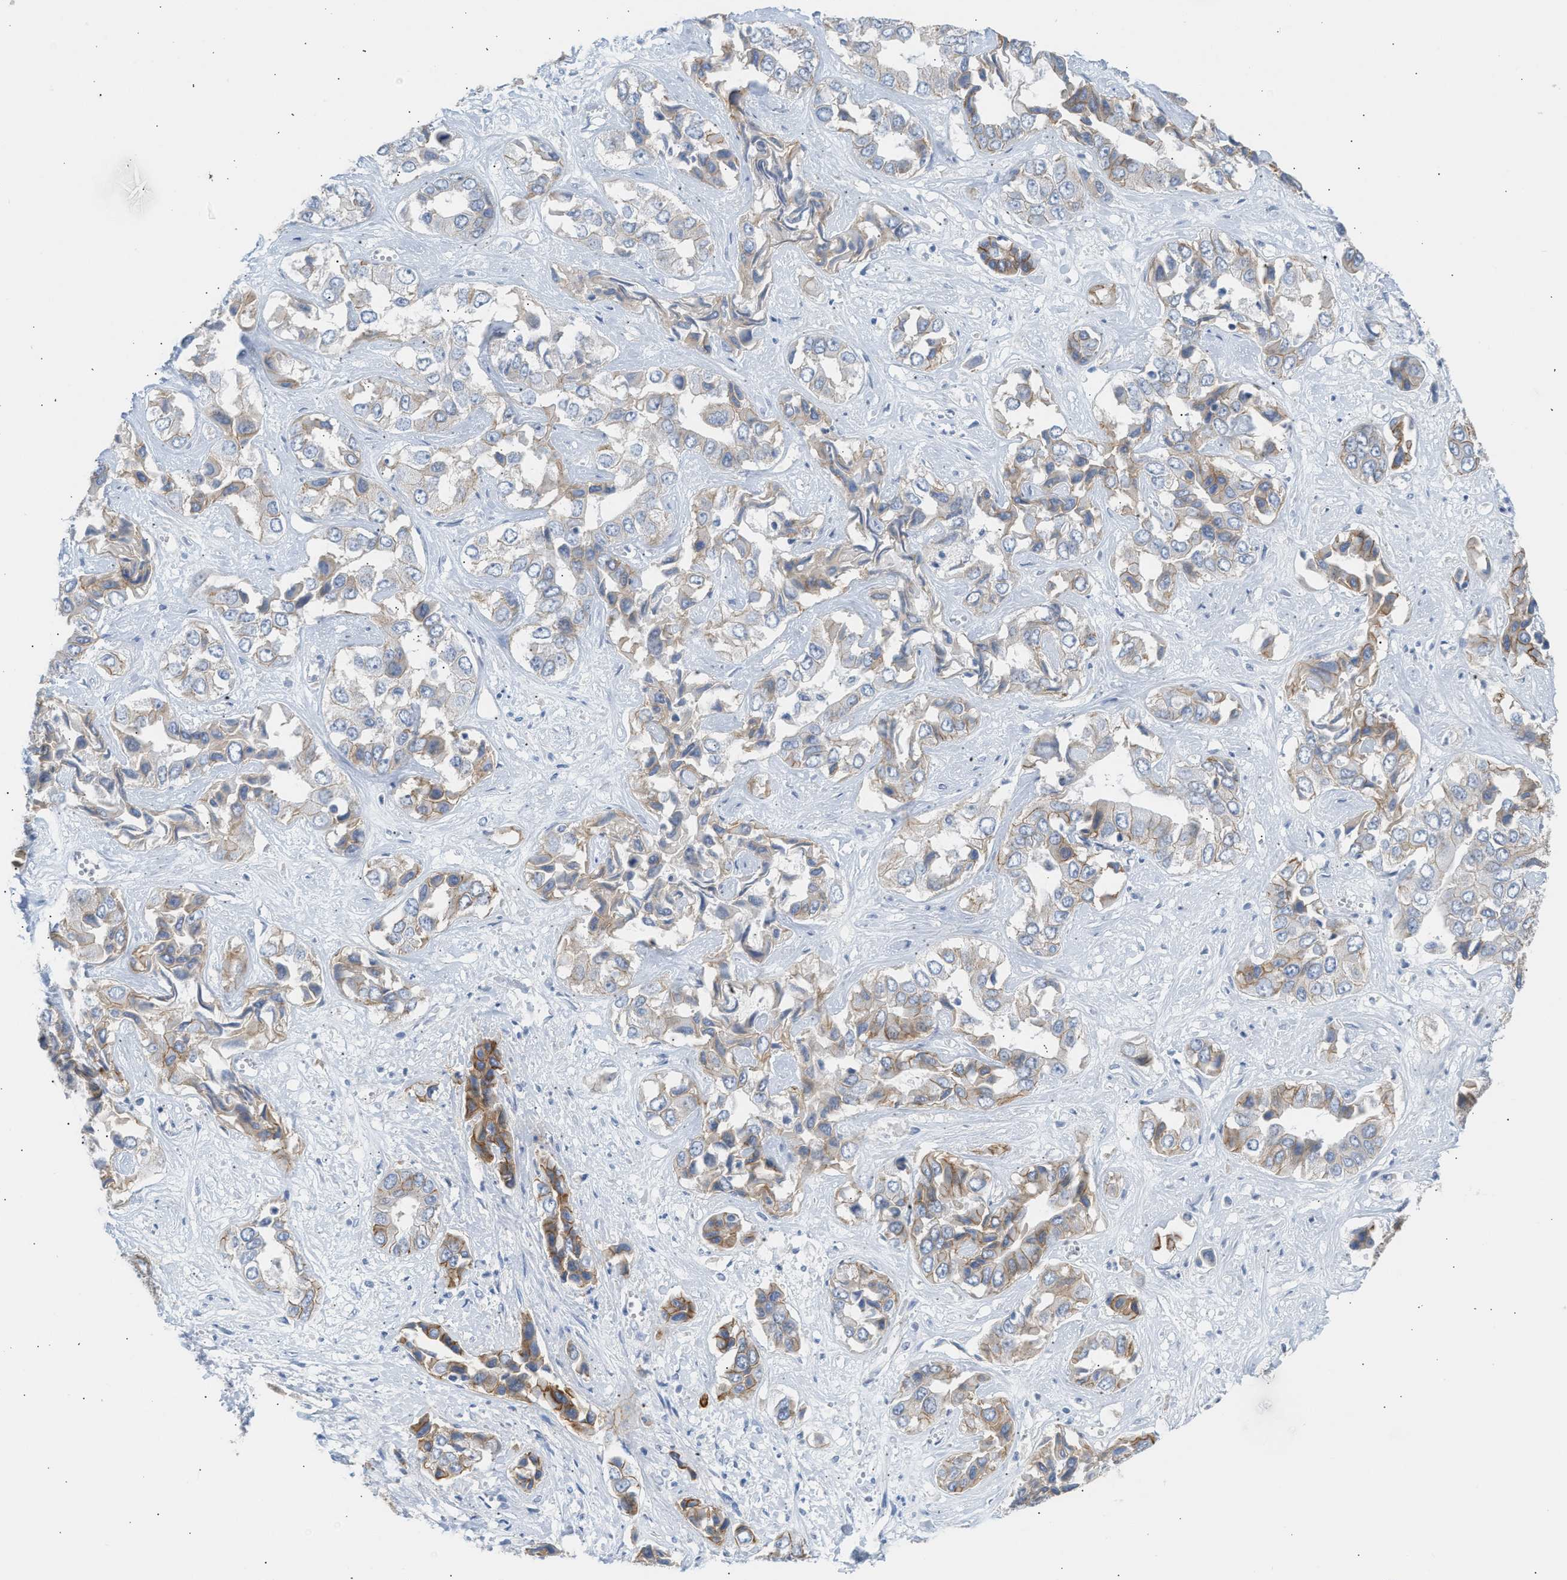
{"staining": {"intensity": "moderate", "quantity": "<25%", "location": "cytoplasmic/membranous"}, "tissue": "liver cancer", "cell_type": "Tumor cells", "image_type": "cancer", "snomed": [{"axis": "morphology", "description": "Cholangiocarcinoma"}, {"axis": "topography", "description": "Liver"}], "caption": "A low amount of moderate cytoplasmic/membranous staining is seen in approximately <25% of tumor cells in liver cancer (cholangiocarcinoma) tissue.", "gene": "ERBB2", "patient": {"sex": "female", "age": 52}}